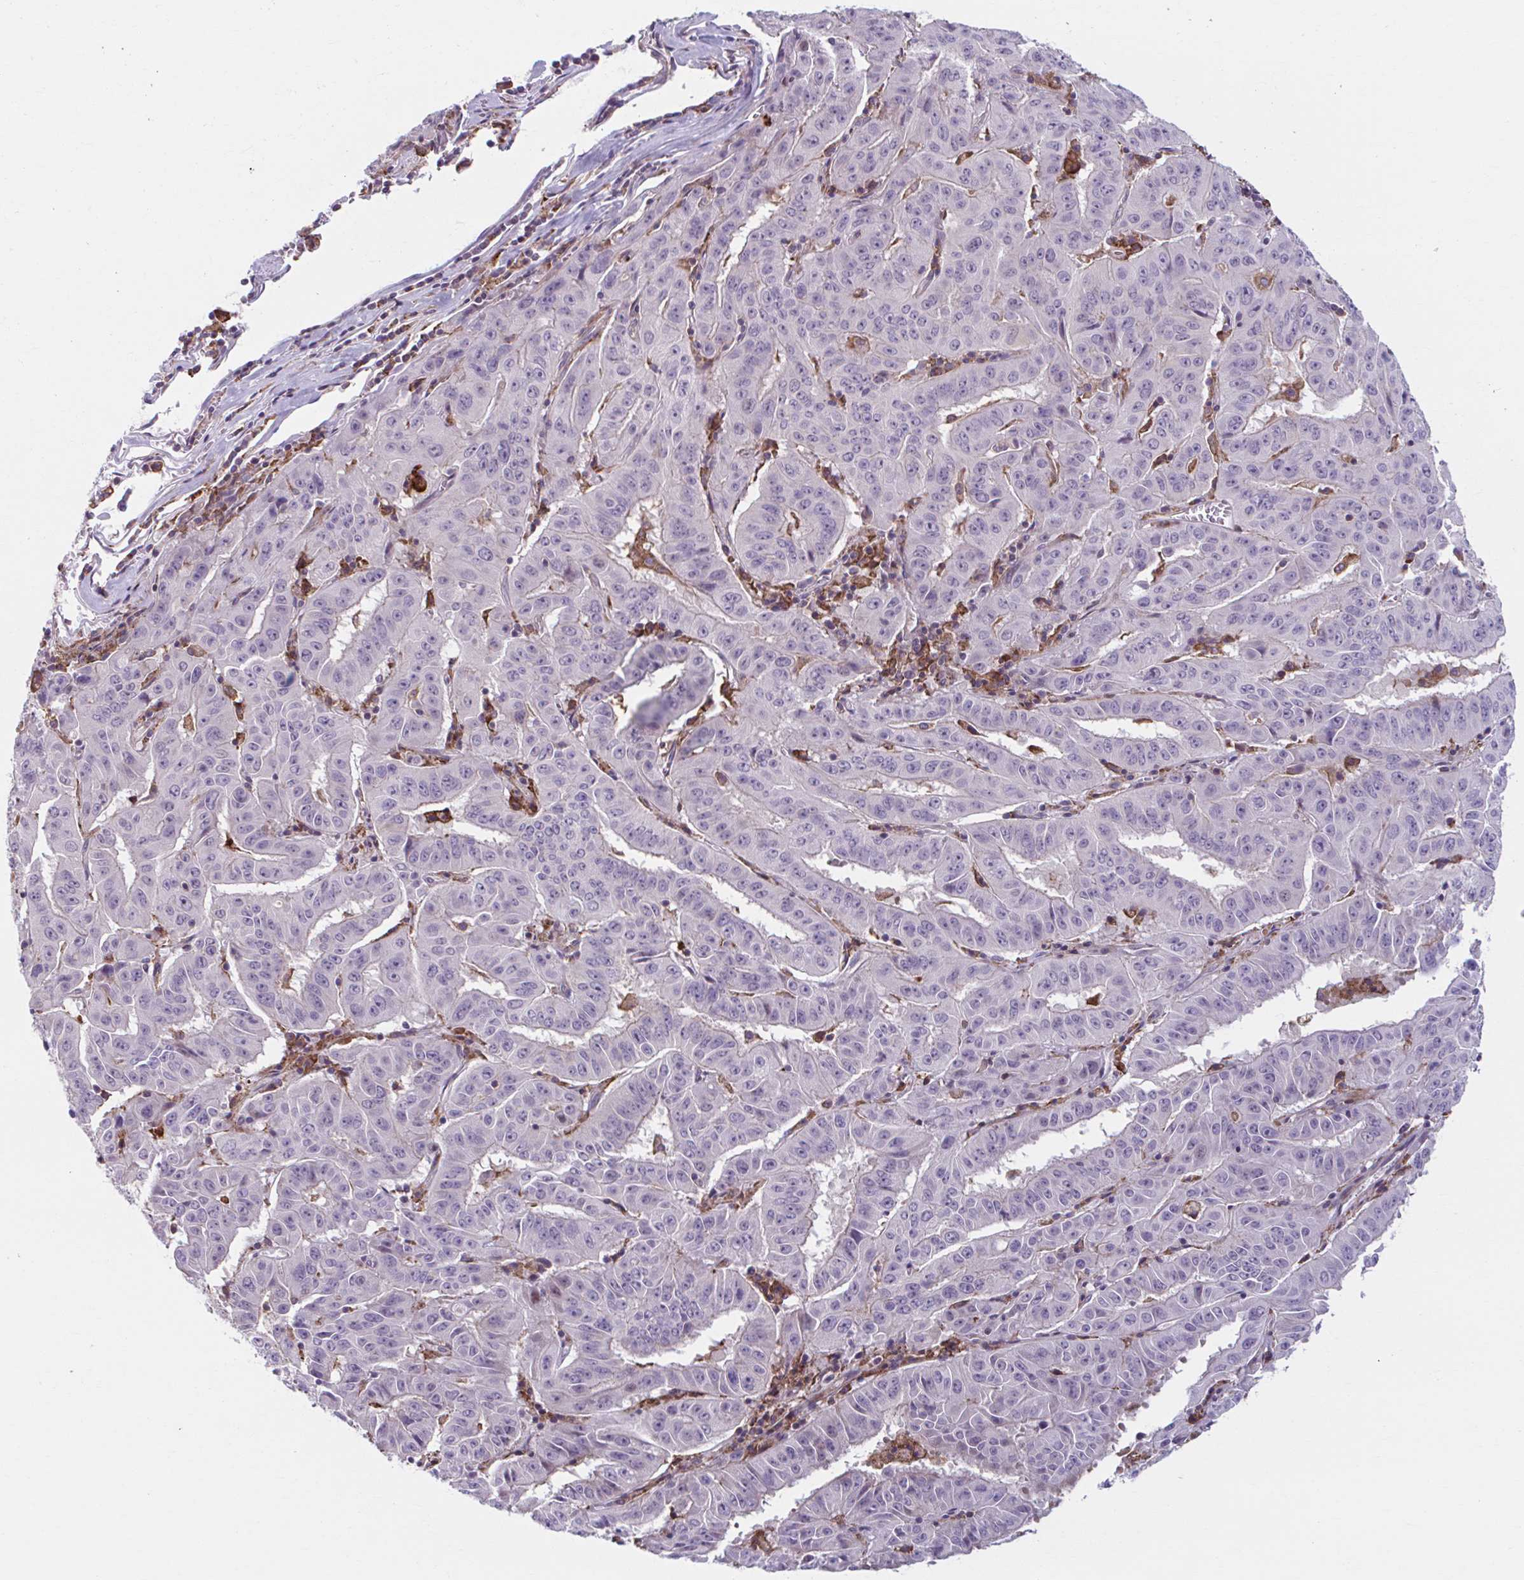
{"staining": {"intensity": "negative", "quantity": "none", "location": "none"}, "tissue": "pancreatic cancer", "cell_type": "Tumor cells", "image_type": "cancer", "snomed": [{"axis": "morphology", "description": "Adenocarcinoma, NOS"}, {"axis": "topography", "description": "Pancreas"}], "caption": "The photomicrograph displays no staining of tumor cells in pancreatic cancer.", "gene": "ADAT3", "patient": {"sex": "male", "age": 63}}